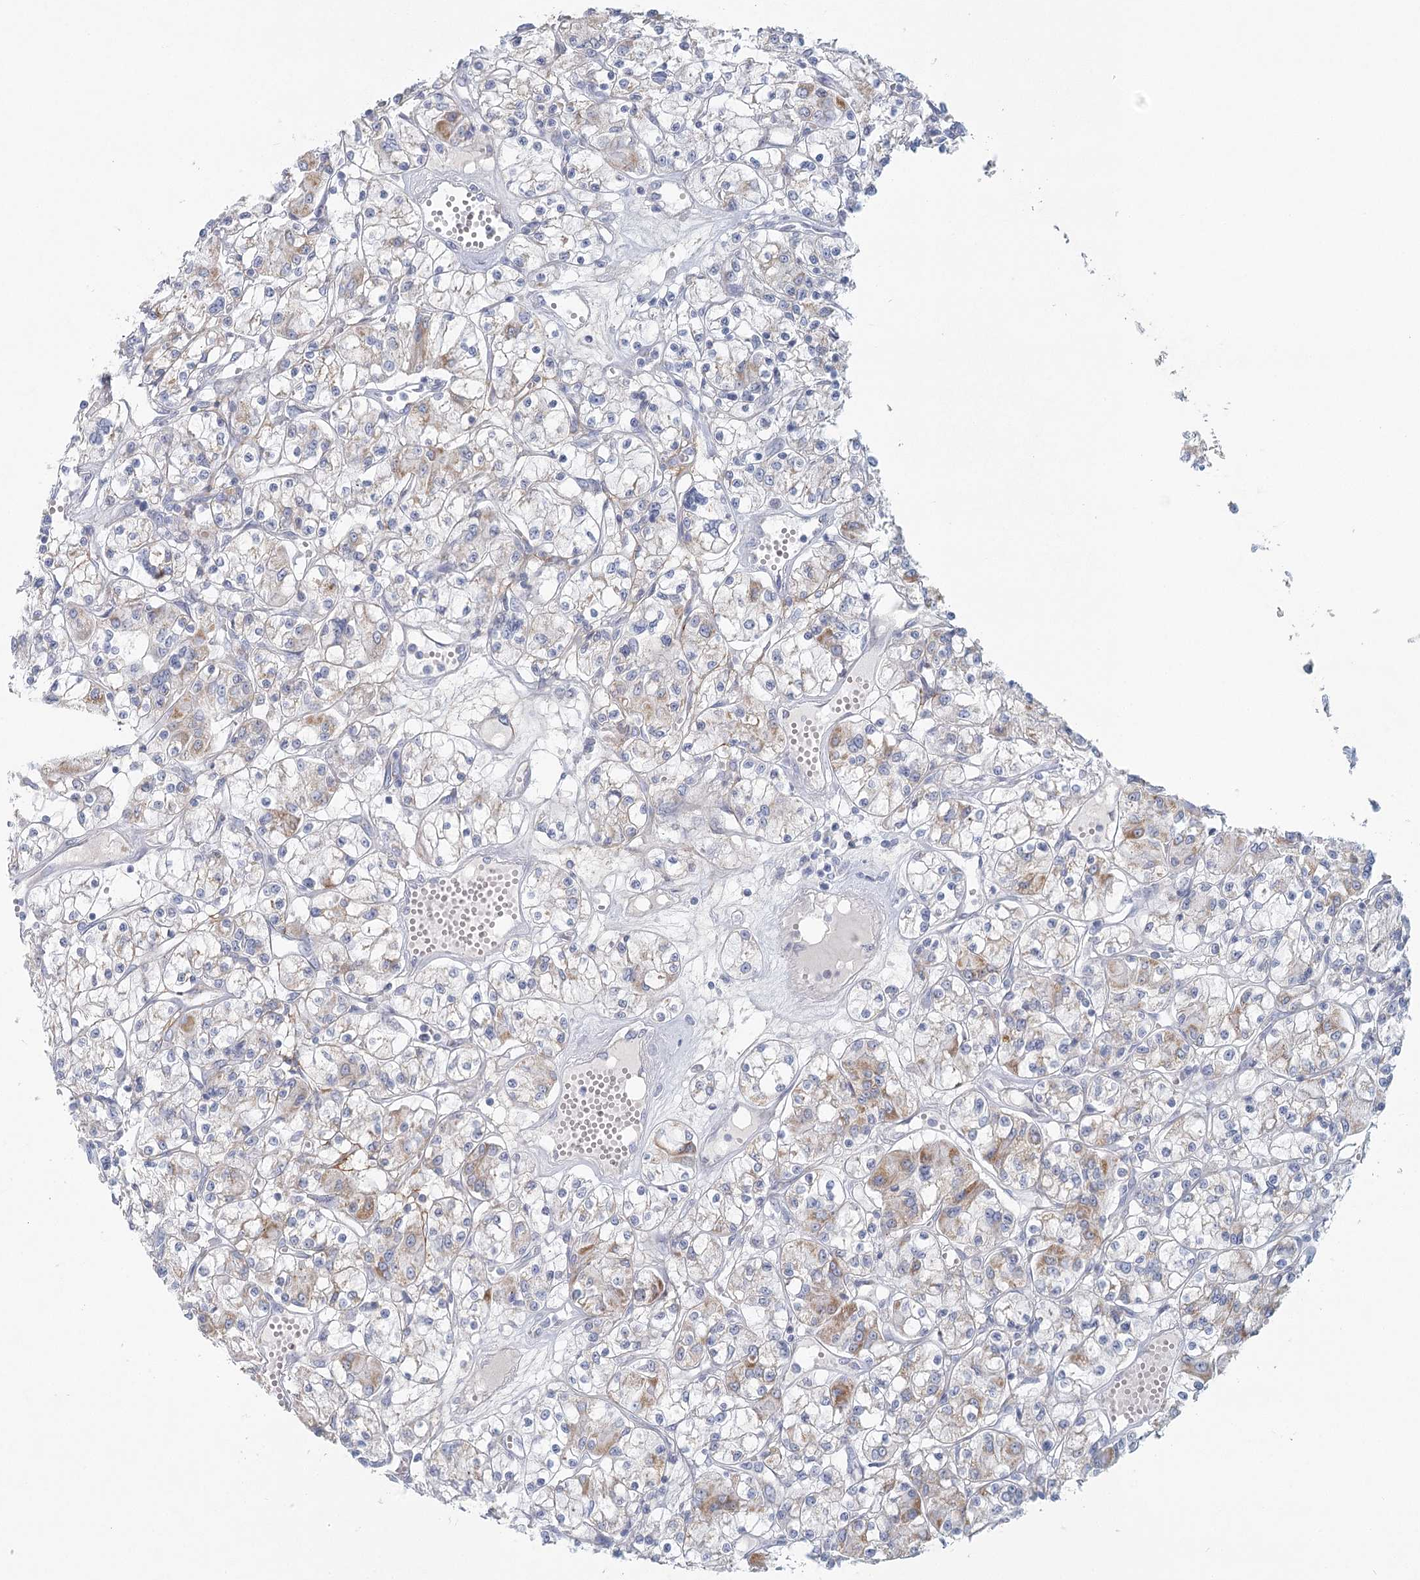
{"staining": {"intensity": "moderate", "quantity": "<25%", "location": "cytoplasmic/membranous"}, "tissue": "renal cancer", "cell_type": "Tumor cells", "image_type": "cancer", "snomed": [{"axis": "morphology", "description": "Adenocarcinoma, NOS"}, {"axis": "topography", "description": "Kidney"}], "caption": "Protein staining by immunohistochemistry (IHC) exhibits moderate cytoplasmic/membranous staining in about <25% of tumor cells in renal cancer.", "gene": "BPHL", "patient": {"sex": "female", "age": 59}}